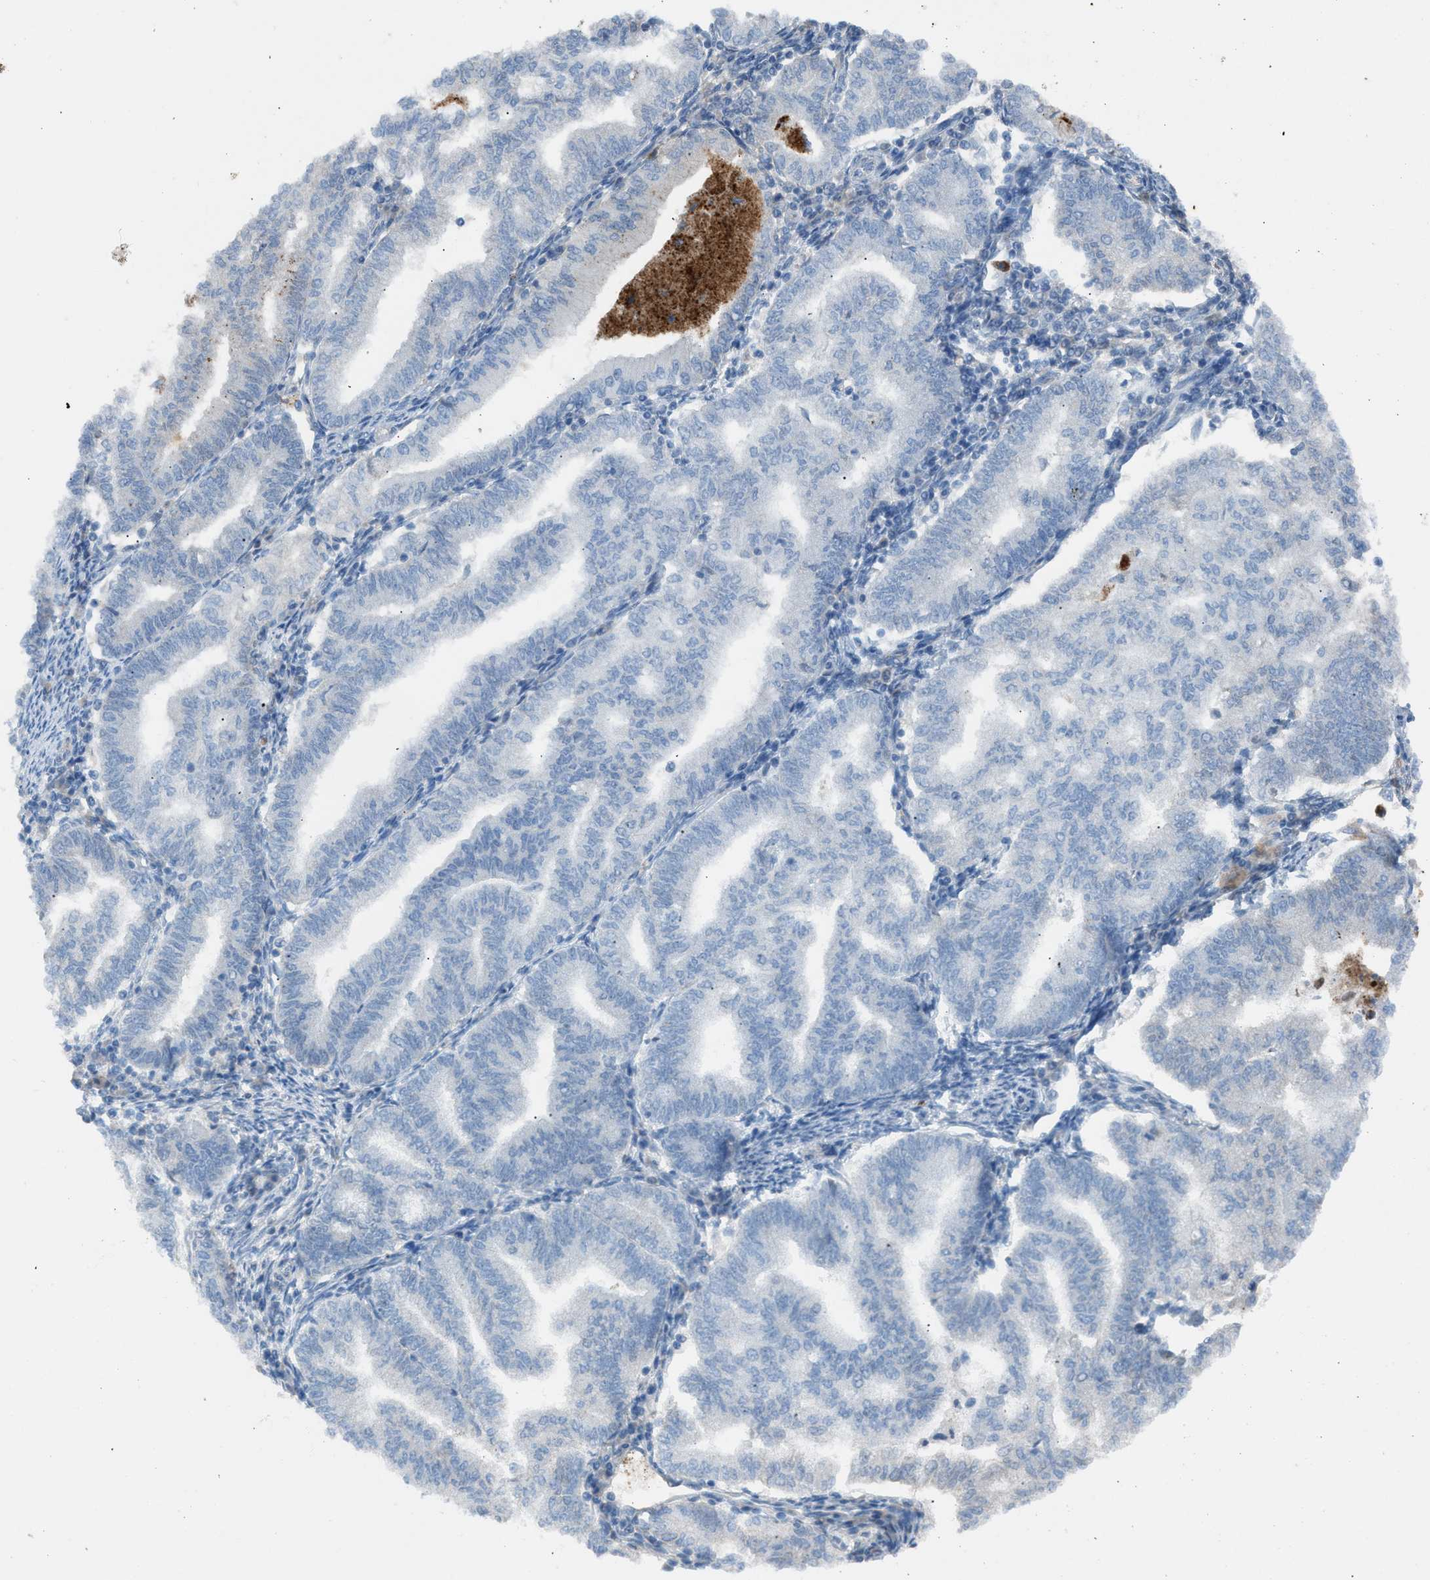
{"staining": {"intensity": "negative", "quantity": "none", "location": "none"}, "tissue": "endometrial cancer", "cell_type": "Tumor cells", "image_type": "cancer", "snomed": [{"axis": "morphology", "description": "Polyp, NOS"}, {"axis": "morphology", "description": "Adenocarcinoma, NOS"}, {"axis": "morphology", "description": "Adenoma, NOS"}, {"axis": "topography", "description": "Endometrium"}], "caption": "Tumor cells are negative for brown protein staining in endometrial cancer.", "gene": "CFAP77", "patient": {"sex": "female", "age": 79}}